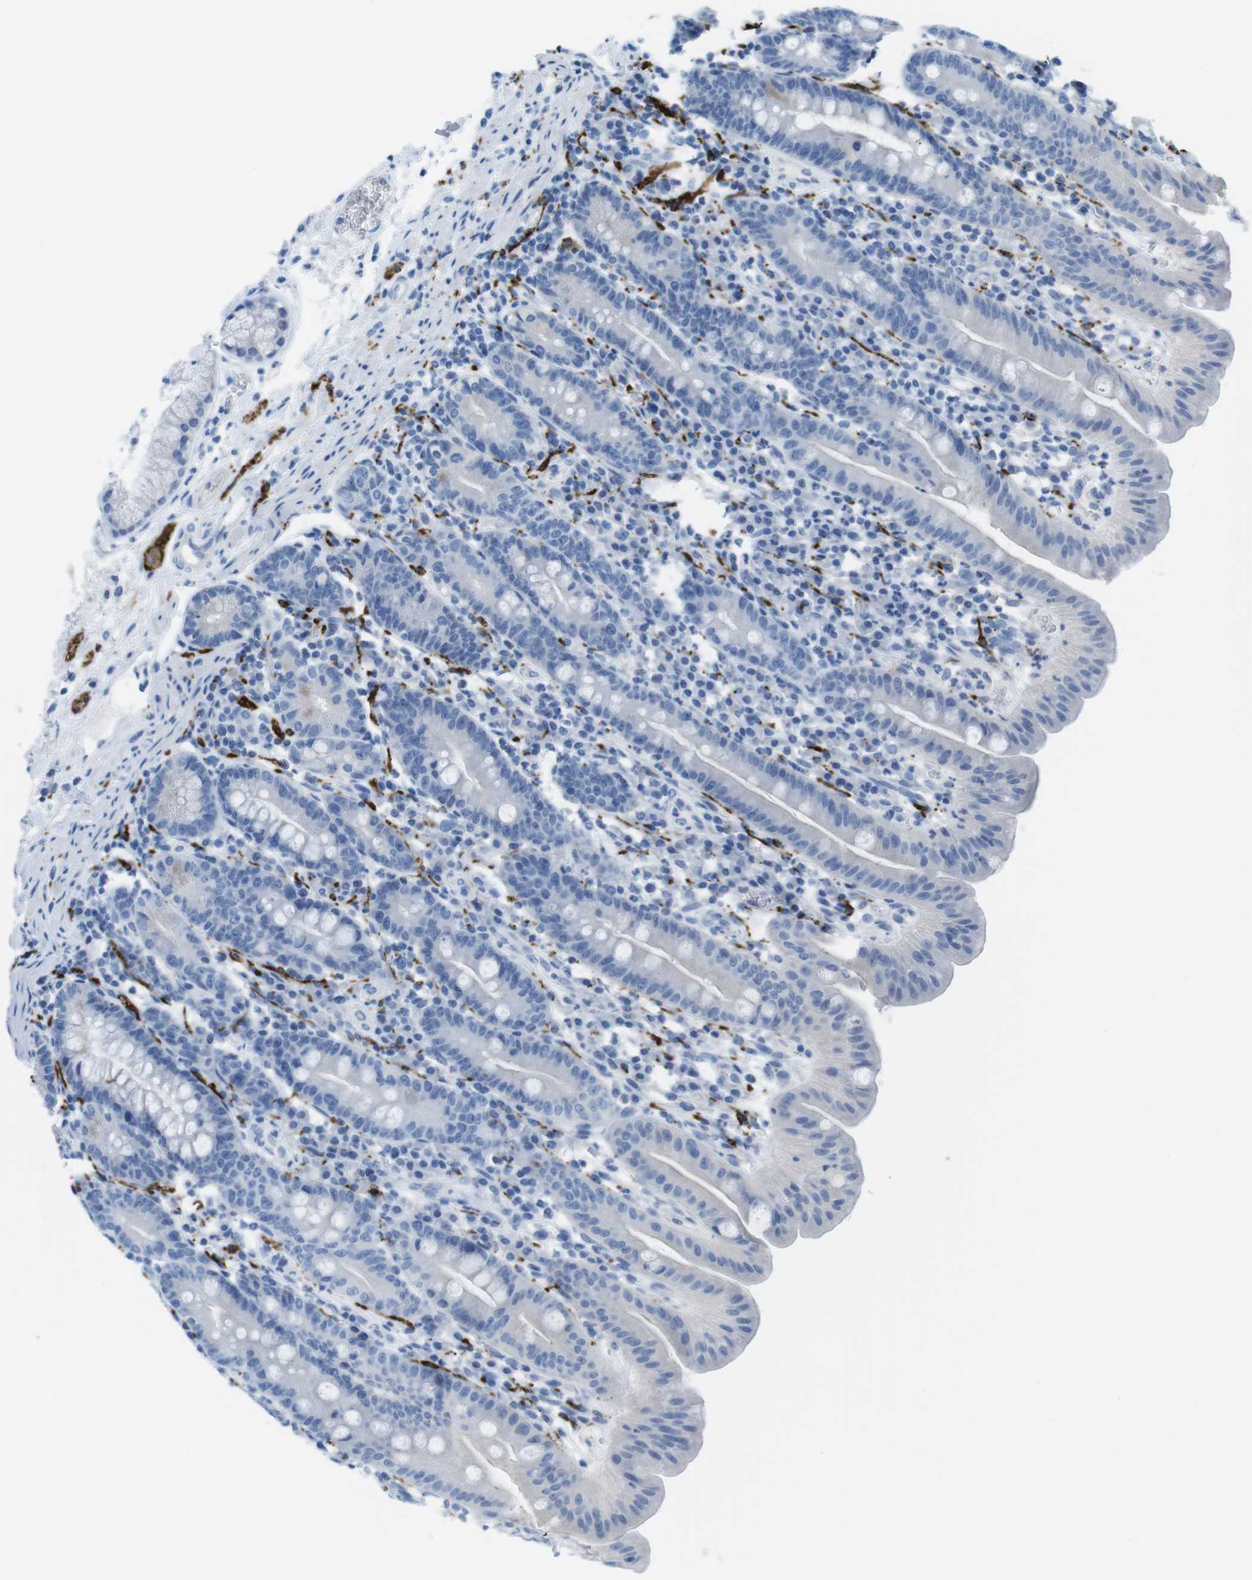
{"staining": {"intensity": "negative", "quantity": "none", "location": "none"}, "tissue": "duodenum", "cell_type": "Glandular cells", "image_type": "normal", "snomed": [{"axis": "morphology", "description": "Normal tissue, NOS"}, {"axis": "topography", "description": "Duodenum"}], "caption": "The photomicrograph reveals no staining of glandular cells in normal duodenum.", "gene": "GAP43", "patient": {"sex": "male", "age": 50}}